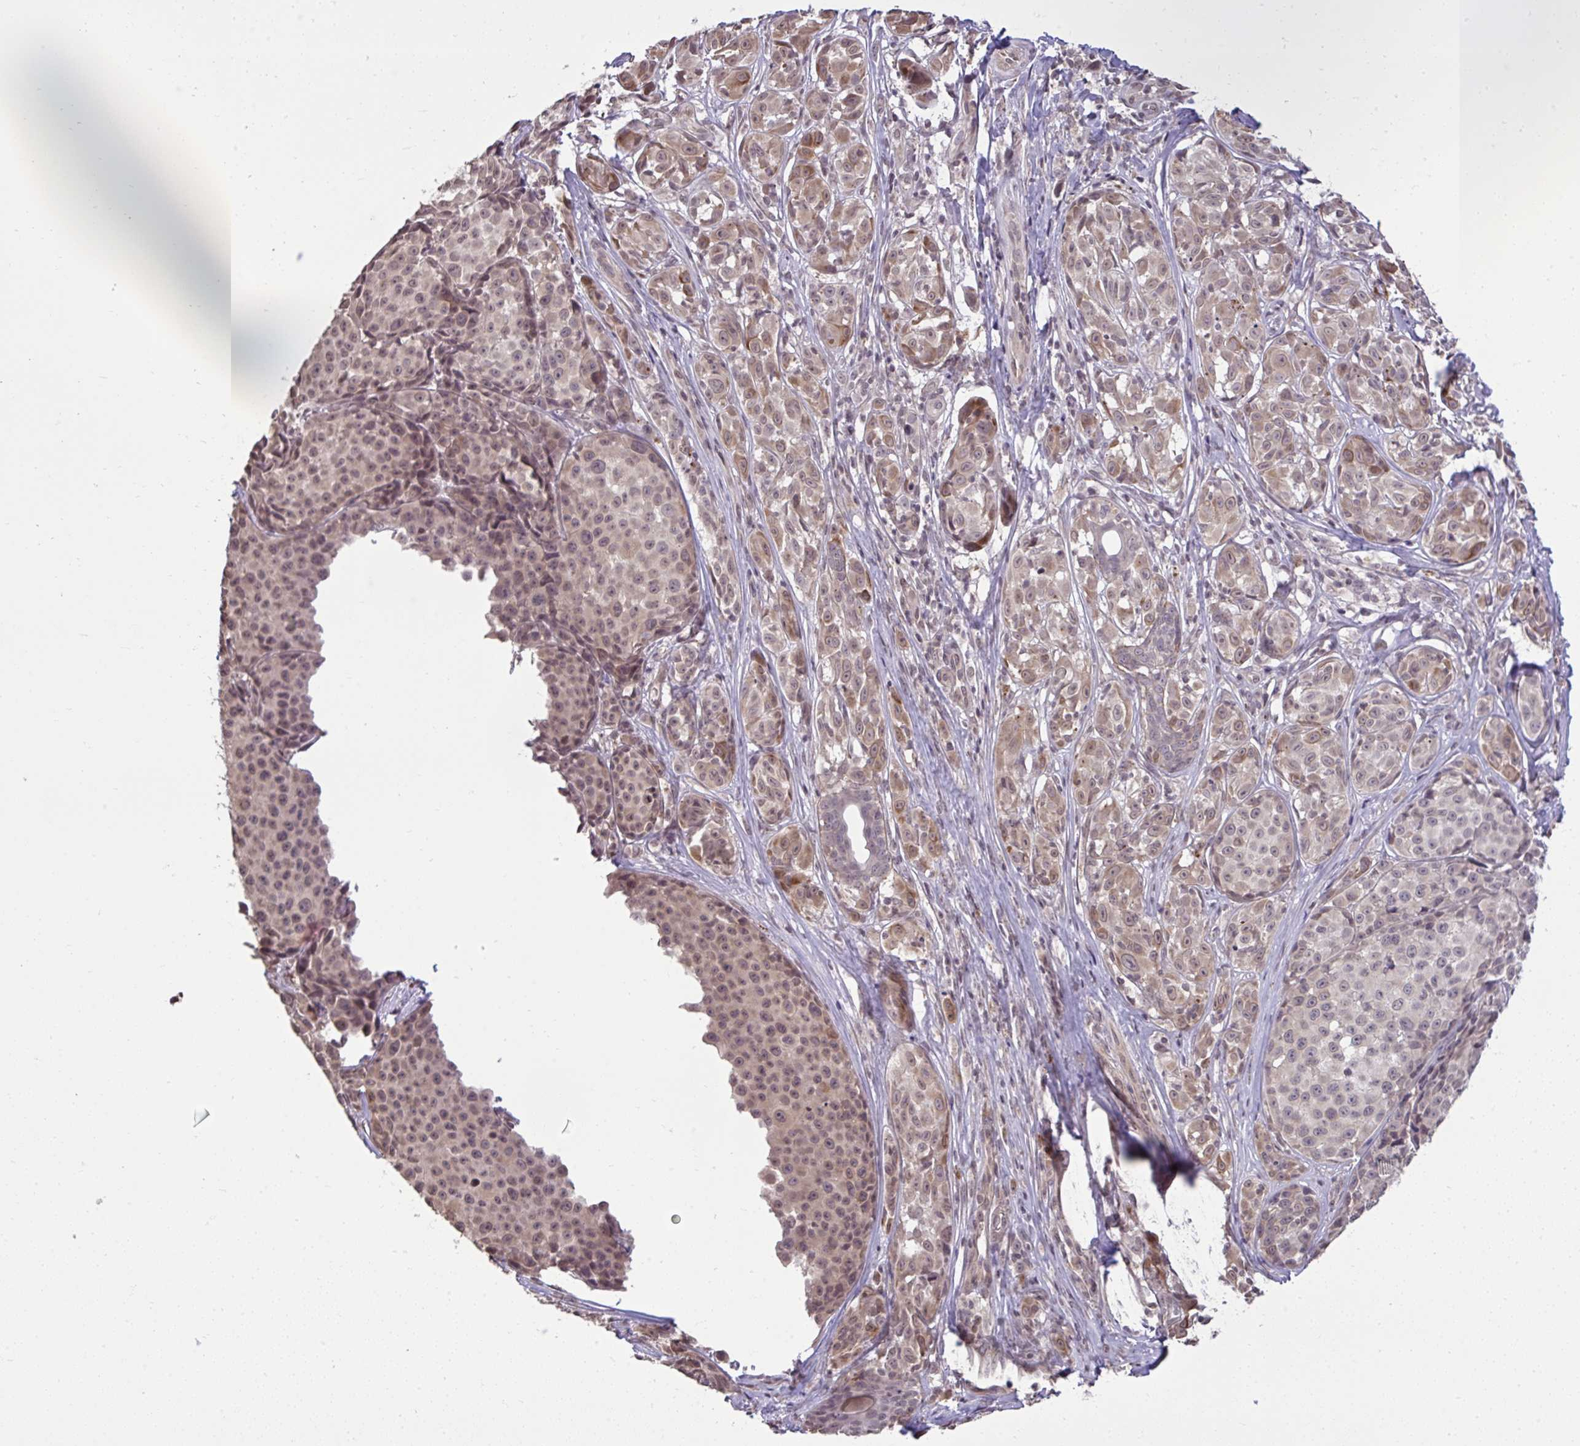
{"staining": {"intensity": "moderate", "quantity": "25%-75%", "location": "cytoplasmic/membranous,nuclear"}, "tissue": "melanoma", "cell_type": "Tumor cells", "image_type": "cancer", "snomed": [{"axis": "morphology", "description": "Malignant melanoma, NOS"}, {"axis": "topography", "description": "Skin"}], "caption": "The immunohistochemical stain shows moderate cytoplasmic/membranous and nuclear expression in tumor cells of malignant melanoma tissue. (brown staining indicates protein expression, while blue staining denotes nuclei).", "gene": "CYP20A1", "patient": {"sex": "female", "age": 35}}